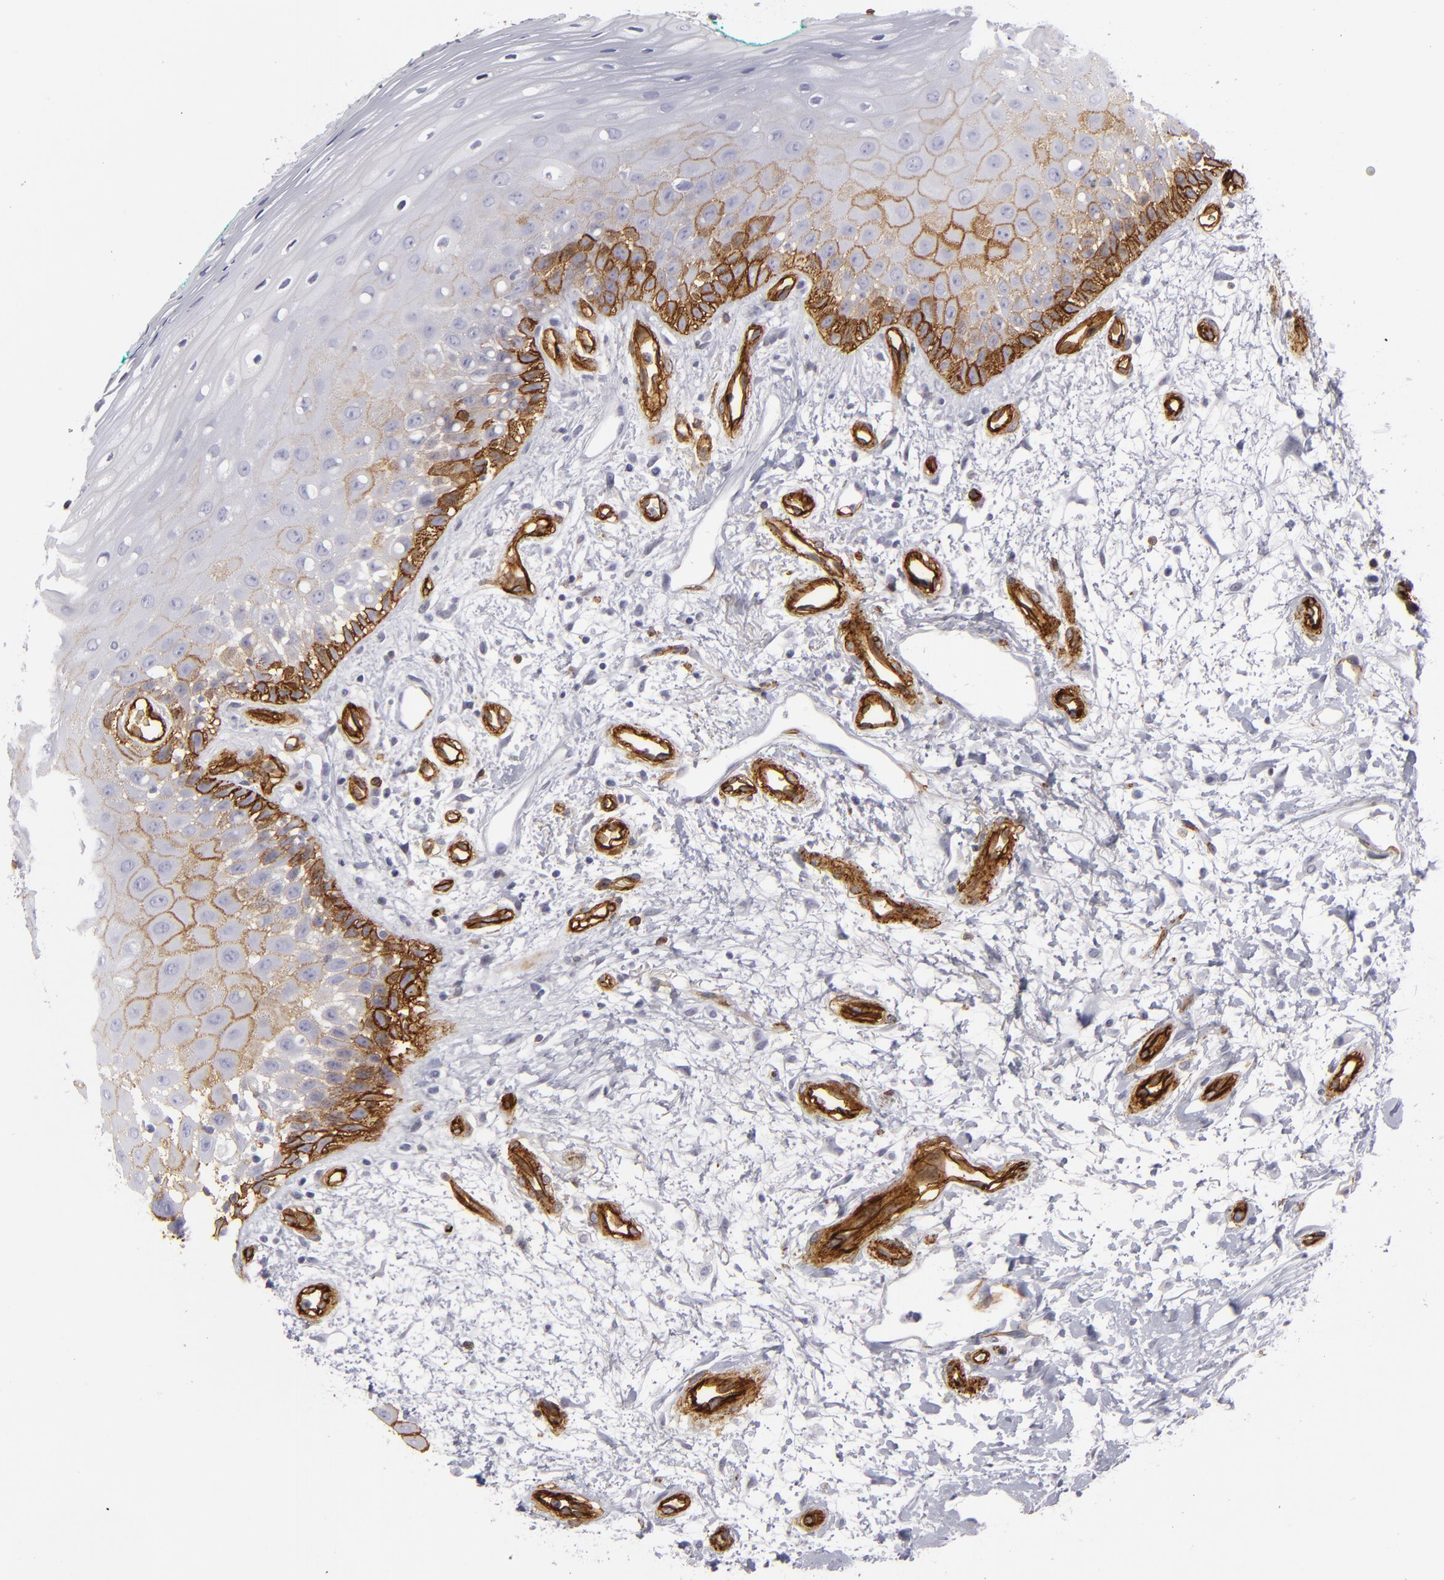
{"staining": {"intensity": "moderate", "quantity": "<25%", "location": "cytoplasmic/membranous"}, "tissue": "oral mucosa", "cell_type": "Squamous epithelial cells", "image_type": "normal", "snomed": [{"axis": "morphology", "description": "Normal tissue, NOS"}, {"axis": "morphology", "description": "Squamous cell carcinoma, NOS"}, {"axis": "topography", "description": "Skeletal muscle"}, {"axis": "topography", "description": "Oral tissue"}, {"axis": "topography", "description": "Head-Neck"}], "caption": "Brown immunohistochemical staining in unremarkable human oral mucosa displays moderate cytoplasmic/membranous expression in approximately <25% of squamous epithelial cells.", "gene": "MCAM", "patient": {"sex": "female", "age": 84}}